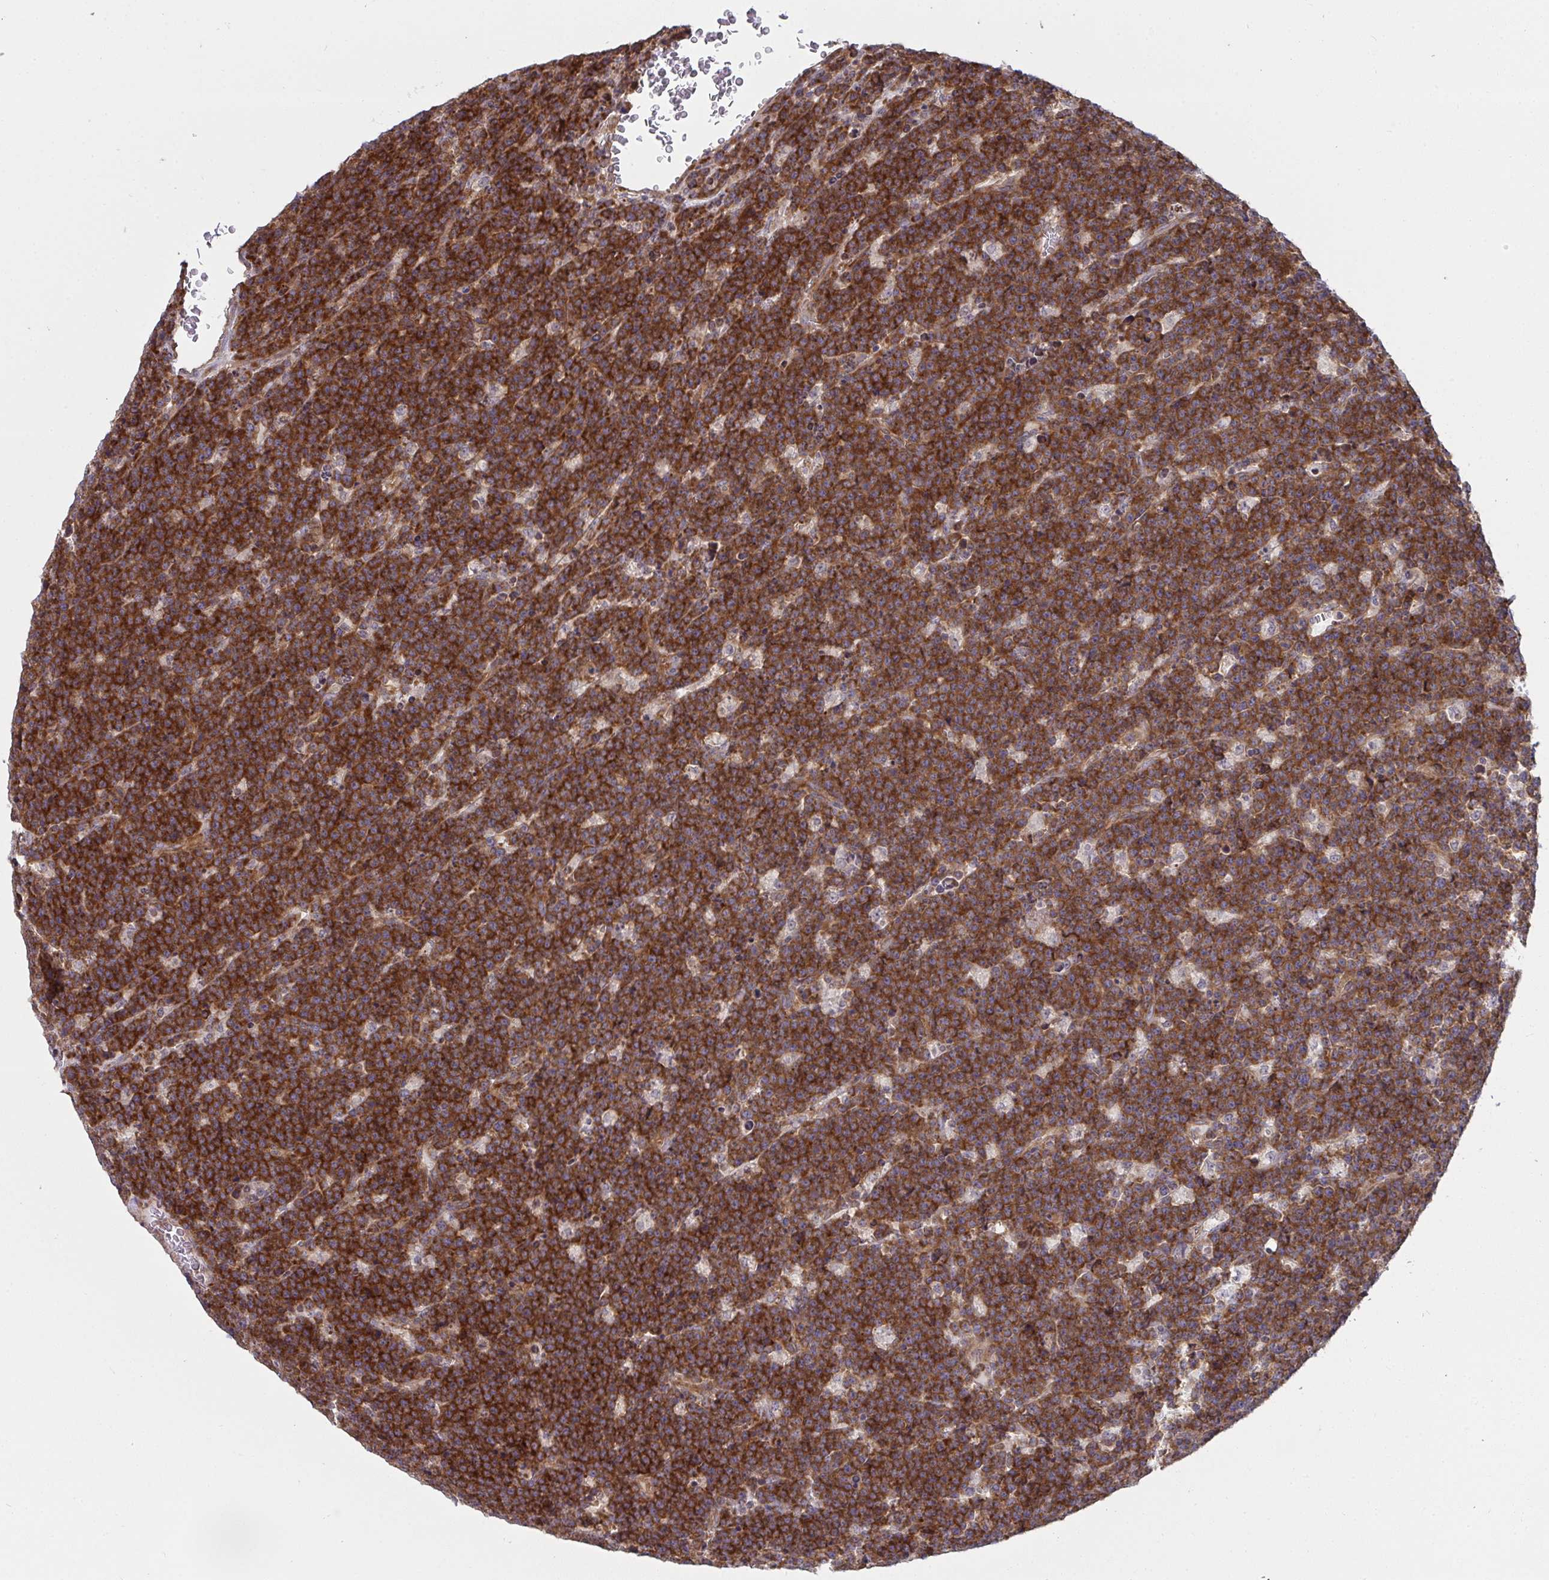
{"staining": {"intensity": "strong", "quantity": ">75%", "location": "cytoplasmic/membranous"}, "tissue": "lymphoma", "cell_type": "Tumor cells", "image_type": "cancer", "snomed": [{"axis": "morphology", "description": "Malignant lymphoma, non-Hodgkin's type, High grade"}, {"axis": "topography", "description": "Ovary"}], "caption": "Immunohistochemical staining of human high-grade malignant lymphoma, non-Hodgkin's type shows strong cytoplasmic/membranous protein staining in about >75% of tumor cells.", "gene": "CASP9", "patient": {"sex": "female", "age": 56}}